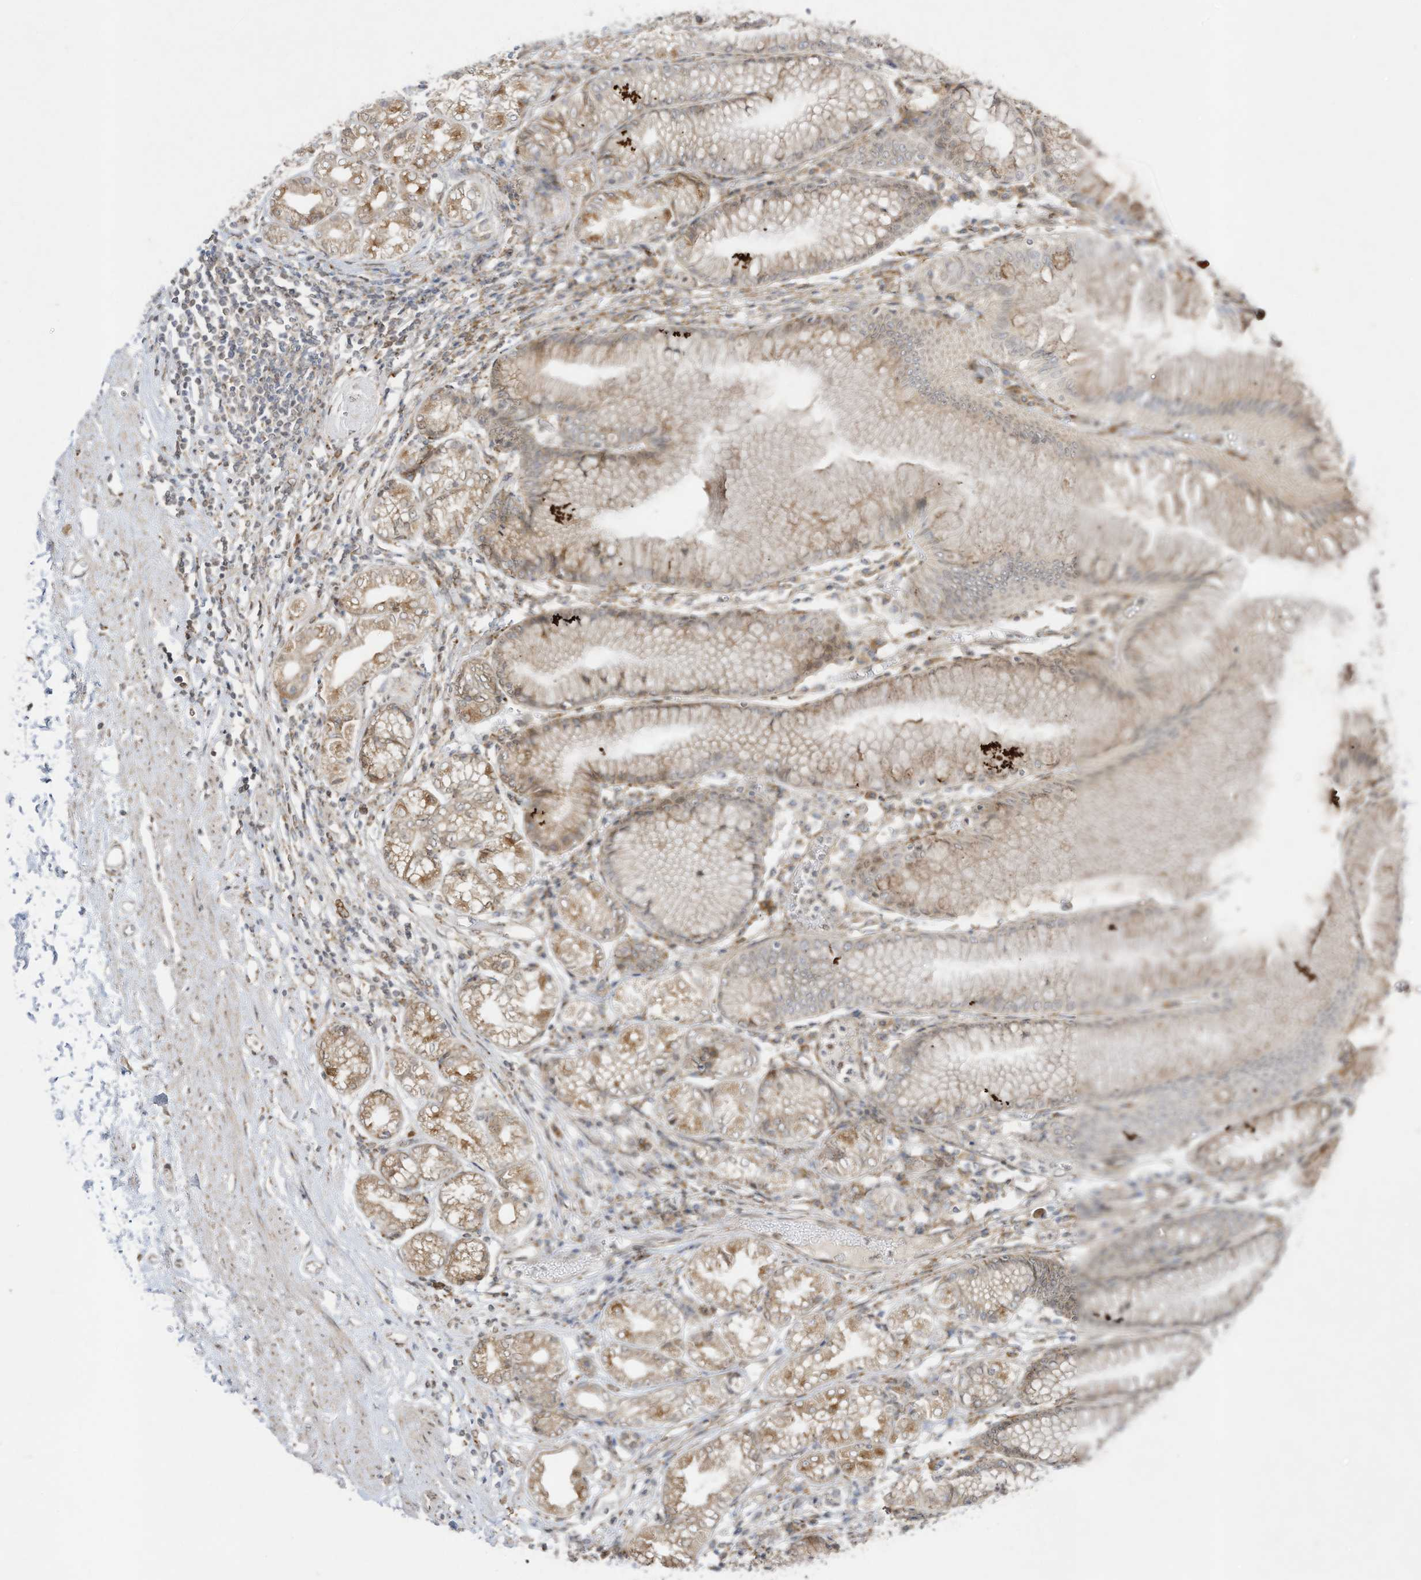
{"staining": {"intensity": "weak", "quantity": "25%-75%", "location": "cytoplasmic/membranous"}, "tissue": "stomach", "cell_type": "Glandular cells", "image_type": "normal", "snomed": [{"axis": "morphology", "description": "Normal tissue, NOS"}, {"axis": "topography", "description": "Stomach"}], "caption": "Brown immunohistochemical staining in benign human stomach reveals weak cytoplasmic/membranous expression in approximately 25%-75% of glandular cells.", "gene": "PTK6", "patient": {"sex": "female", "age": 57}}